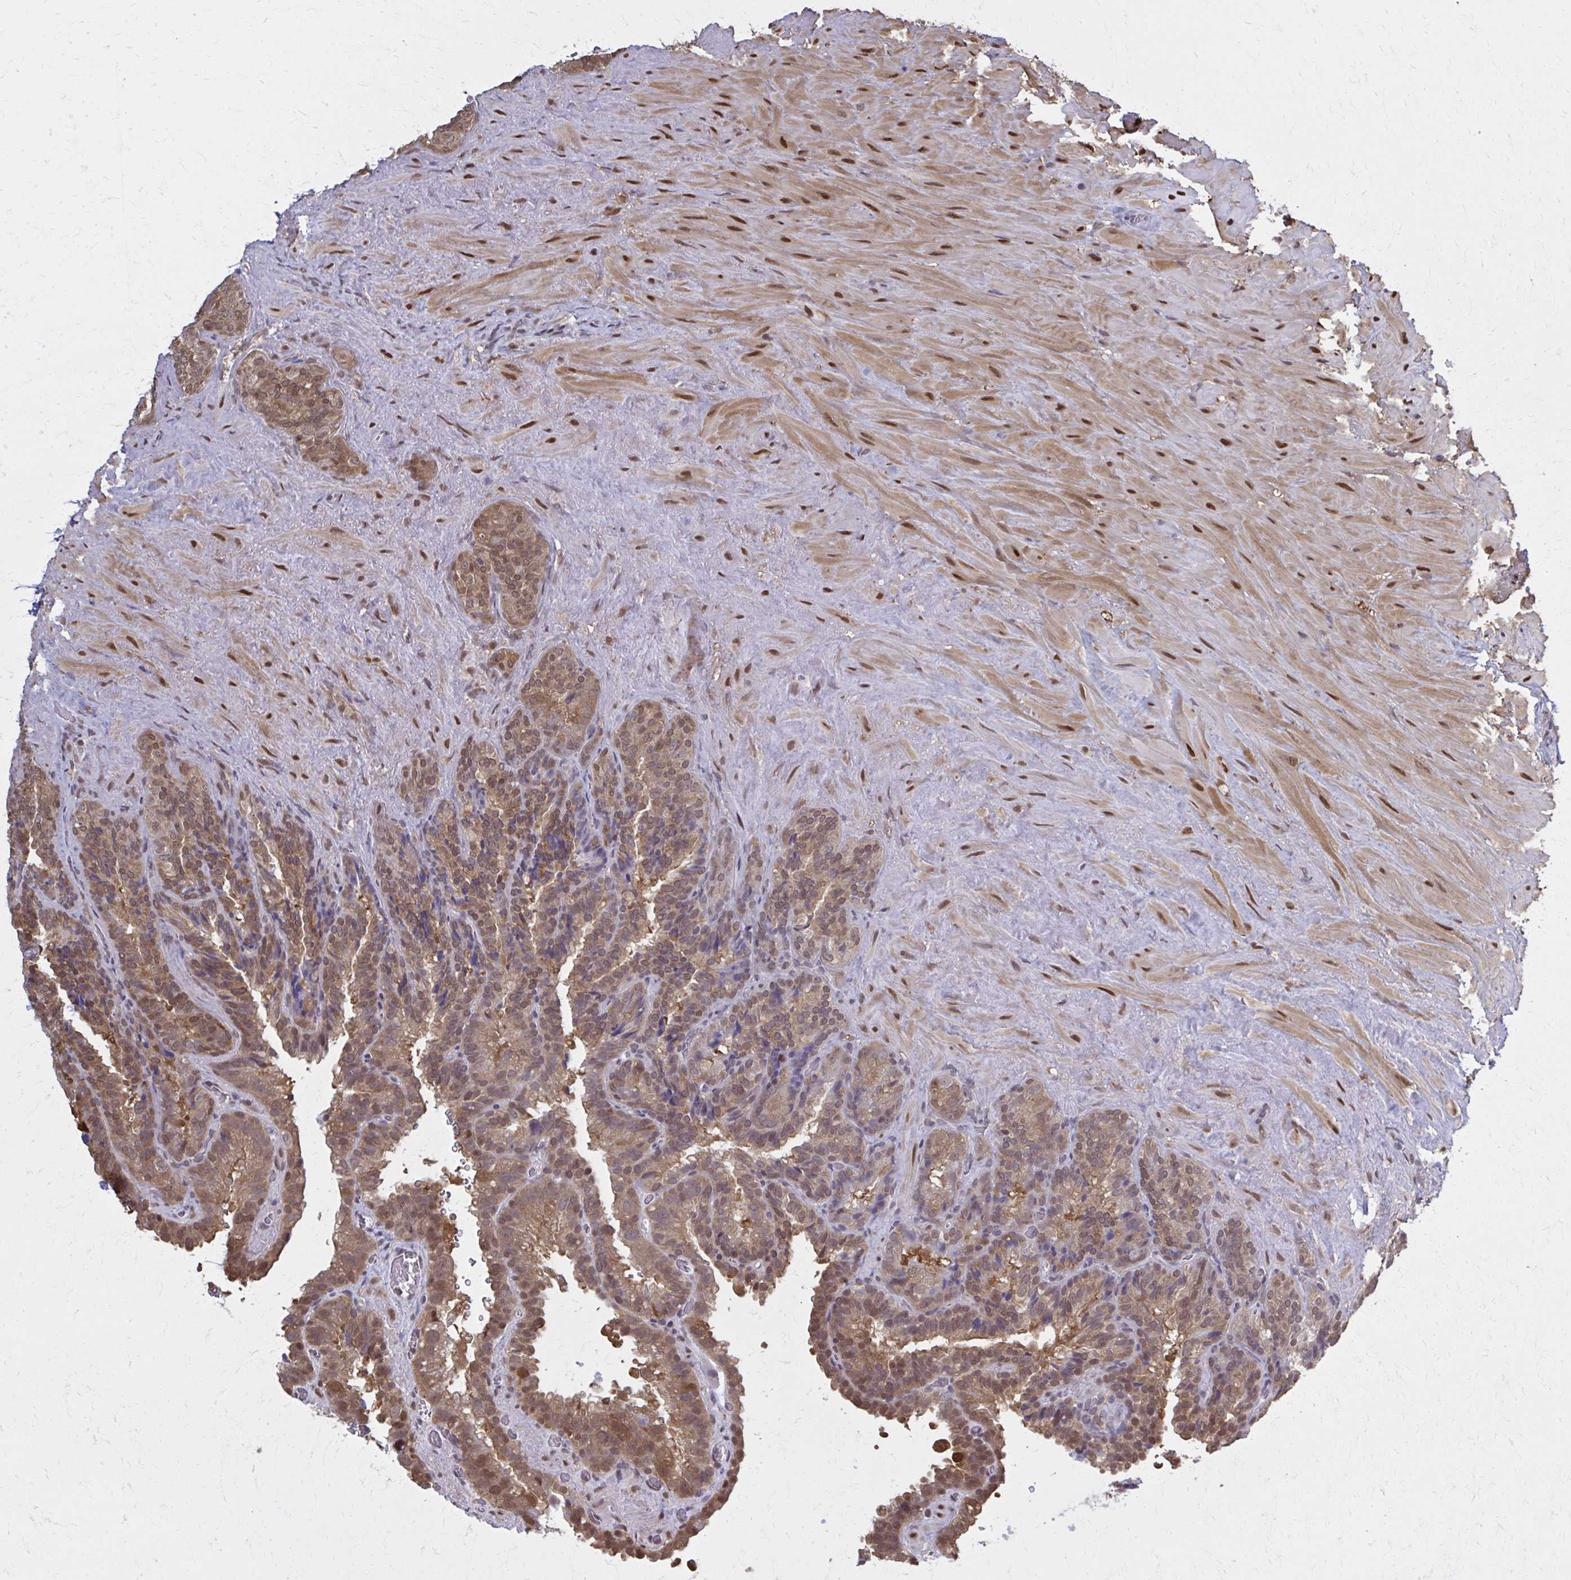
{"staining": {"intensity": "moderate", "quantity": ">75%", "location": "cytoplasmic/membranous,nuclear"}, "tissue": "seminal vesicle", "cell_type": "Glandular cells", "image_type": "normal", "snomed": [{"axis": "morphology", "description": "Normal tissue, NOS"}, {"axis": "topography", "description": "Seminal veicle"}], "caption": "Brown immunohistochemical staining in benign seminal vesicle shows moderate cytoplasmic/membranous,nuclear positivity in about >75% of glandular cells. The protein of interest is shown in brown color, while the nuclei are stained blue.", "gene": "MDH1", "patient": {"sex": "male", "age": 60}}